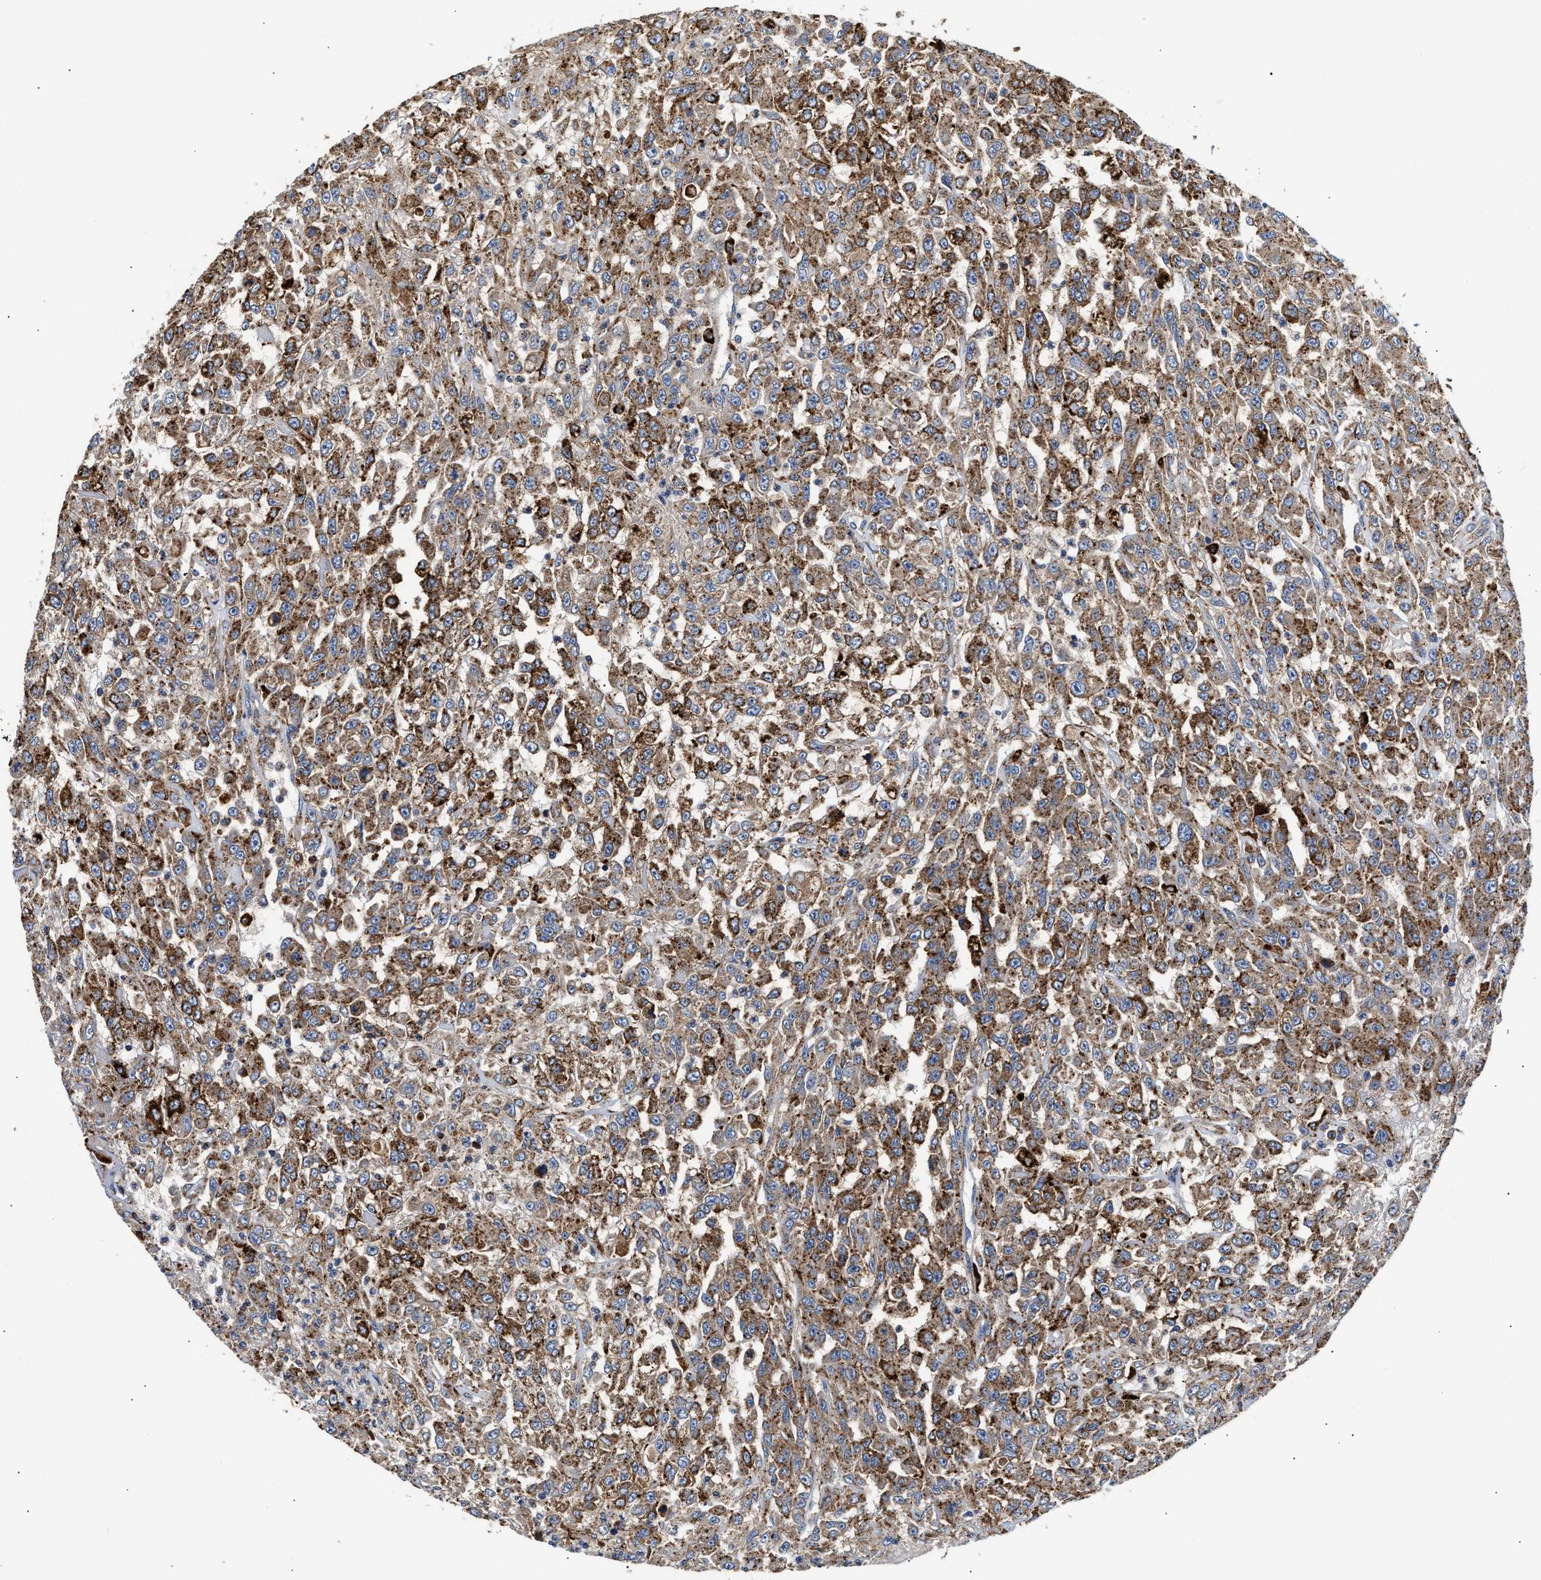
{"staining": {"intensity": "moderate", "quantity": ">75%", "location": "cytoplasmic/membranous"}, "tissue": "urothelial cancer", "cell_type": "Tumor cells", "image_type": "cancer", "snomed": [{"axis": "morphology", "description": "Urothelial carcinoma, High grade"}, {"axis": "topography", "description": "Urinary bladder"}], "caption": "The immunohistochemical stain shows moderate cytoplasmic/membranous expression in tumor cells of urothelial carcinoma (high-grade) tissue.", "gene": "CCDC146", "patient": {"sex": "male", "age": 46}}